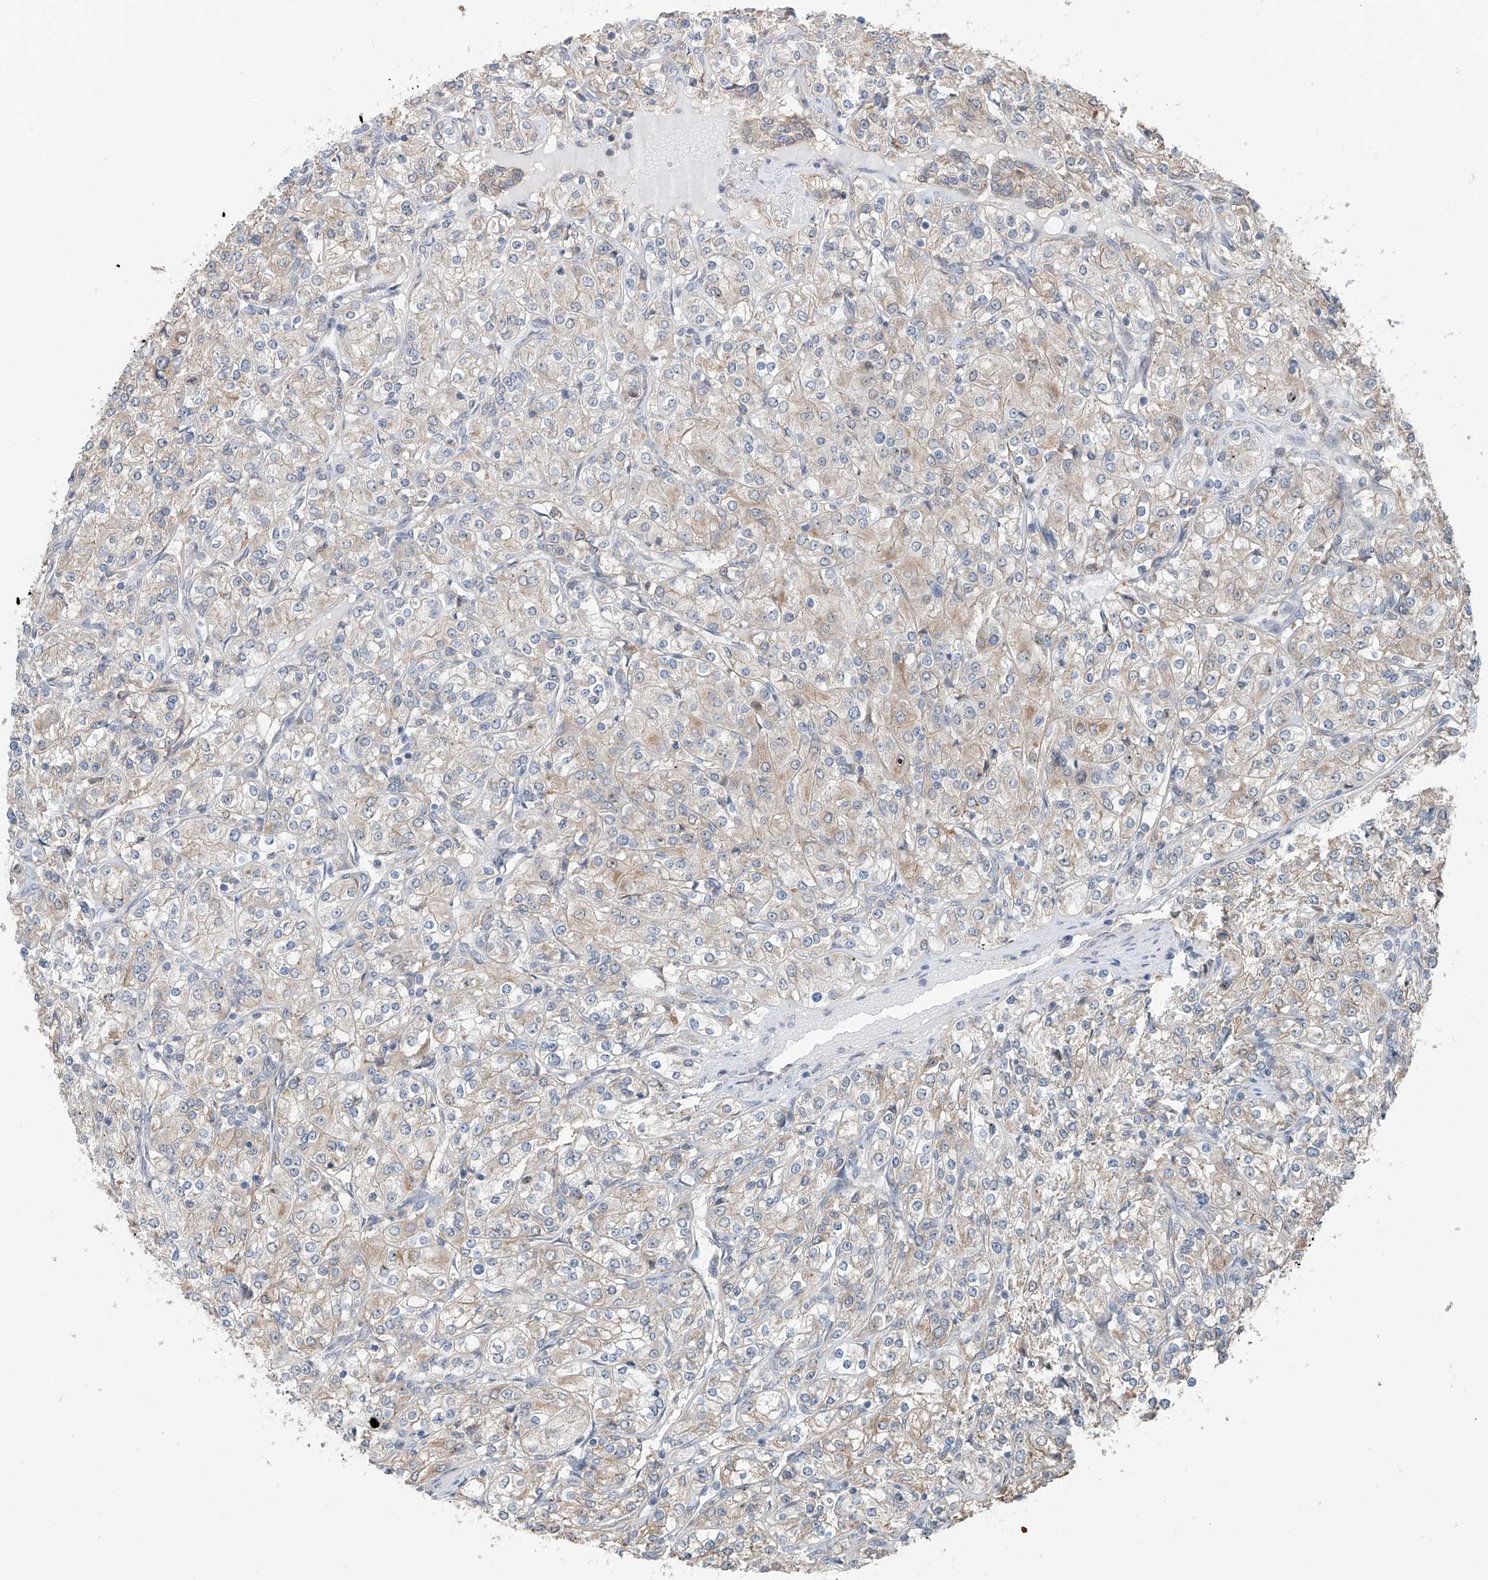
{"staining": {"intensity": "weak", "quantity": "25%-75%", "location": "cytoplasmic/membranous"}, "tissue": "renal cancer", "cell_type": "Tumor cells", "image_type": "cancer", "snomed": [{"axis": "morphology", "description": "Adenocarcinoma, NOS"}, {"axis": "topography", "description": "Kidney"}], "caption": "Tumor cells exhibit low levels of weak cytoplasmic/membranous staining in approximately 25%-75% of cells in renal cancer (adenocarcinoma). Immunohistochemistry stains the protein in brown and the nuclei are stained blue.", "gene": "KCNK10", "patient": {"sex": "male", "age": 77}}